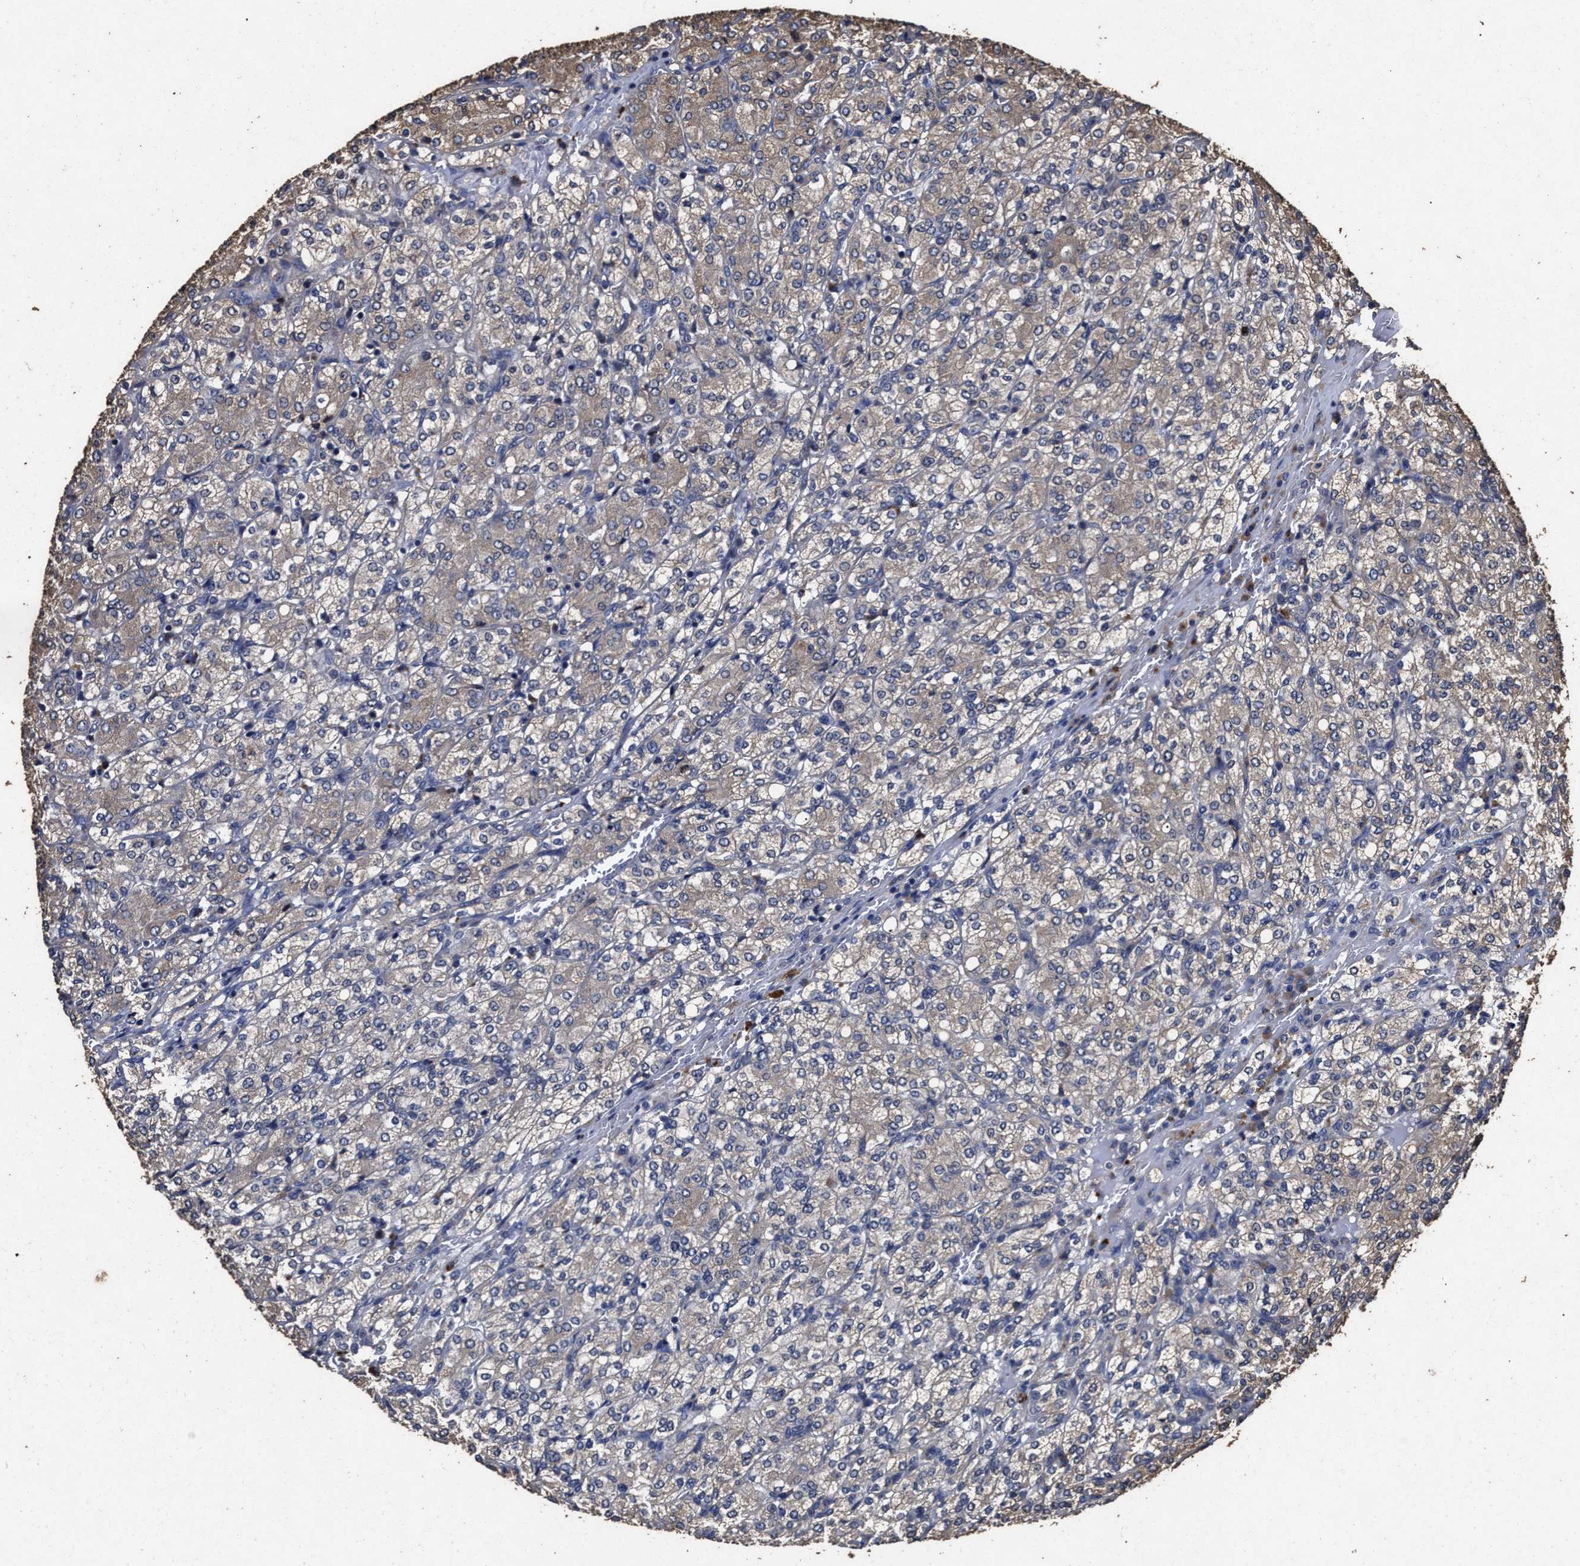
{"staining": {"intensity": "weak", "quantity": "25%-75%", "location": "cytoplasmic/membranous"}, "tissue": "renal cancer", "cell_type": "Tumor cells", "image_type": "cancer", "snomed": [{"axis": "morphology", "description": "Adenocarcinoma, NOS"}, {"axis": "topography", "description": "Kidney"}], "caption": "DAB immunohistochemical staining of renal cancer (adenocarcinoma) displays weak cytoplasmic/membranous protein staining in approximately 25%-75% of tumor cells.", "gene": "PPM1K", "patient": {"sex": "male", "age": 77}}